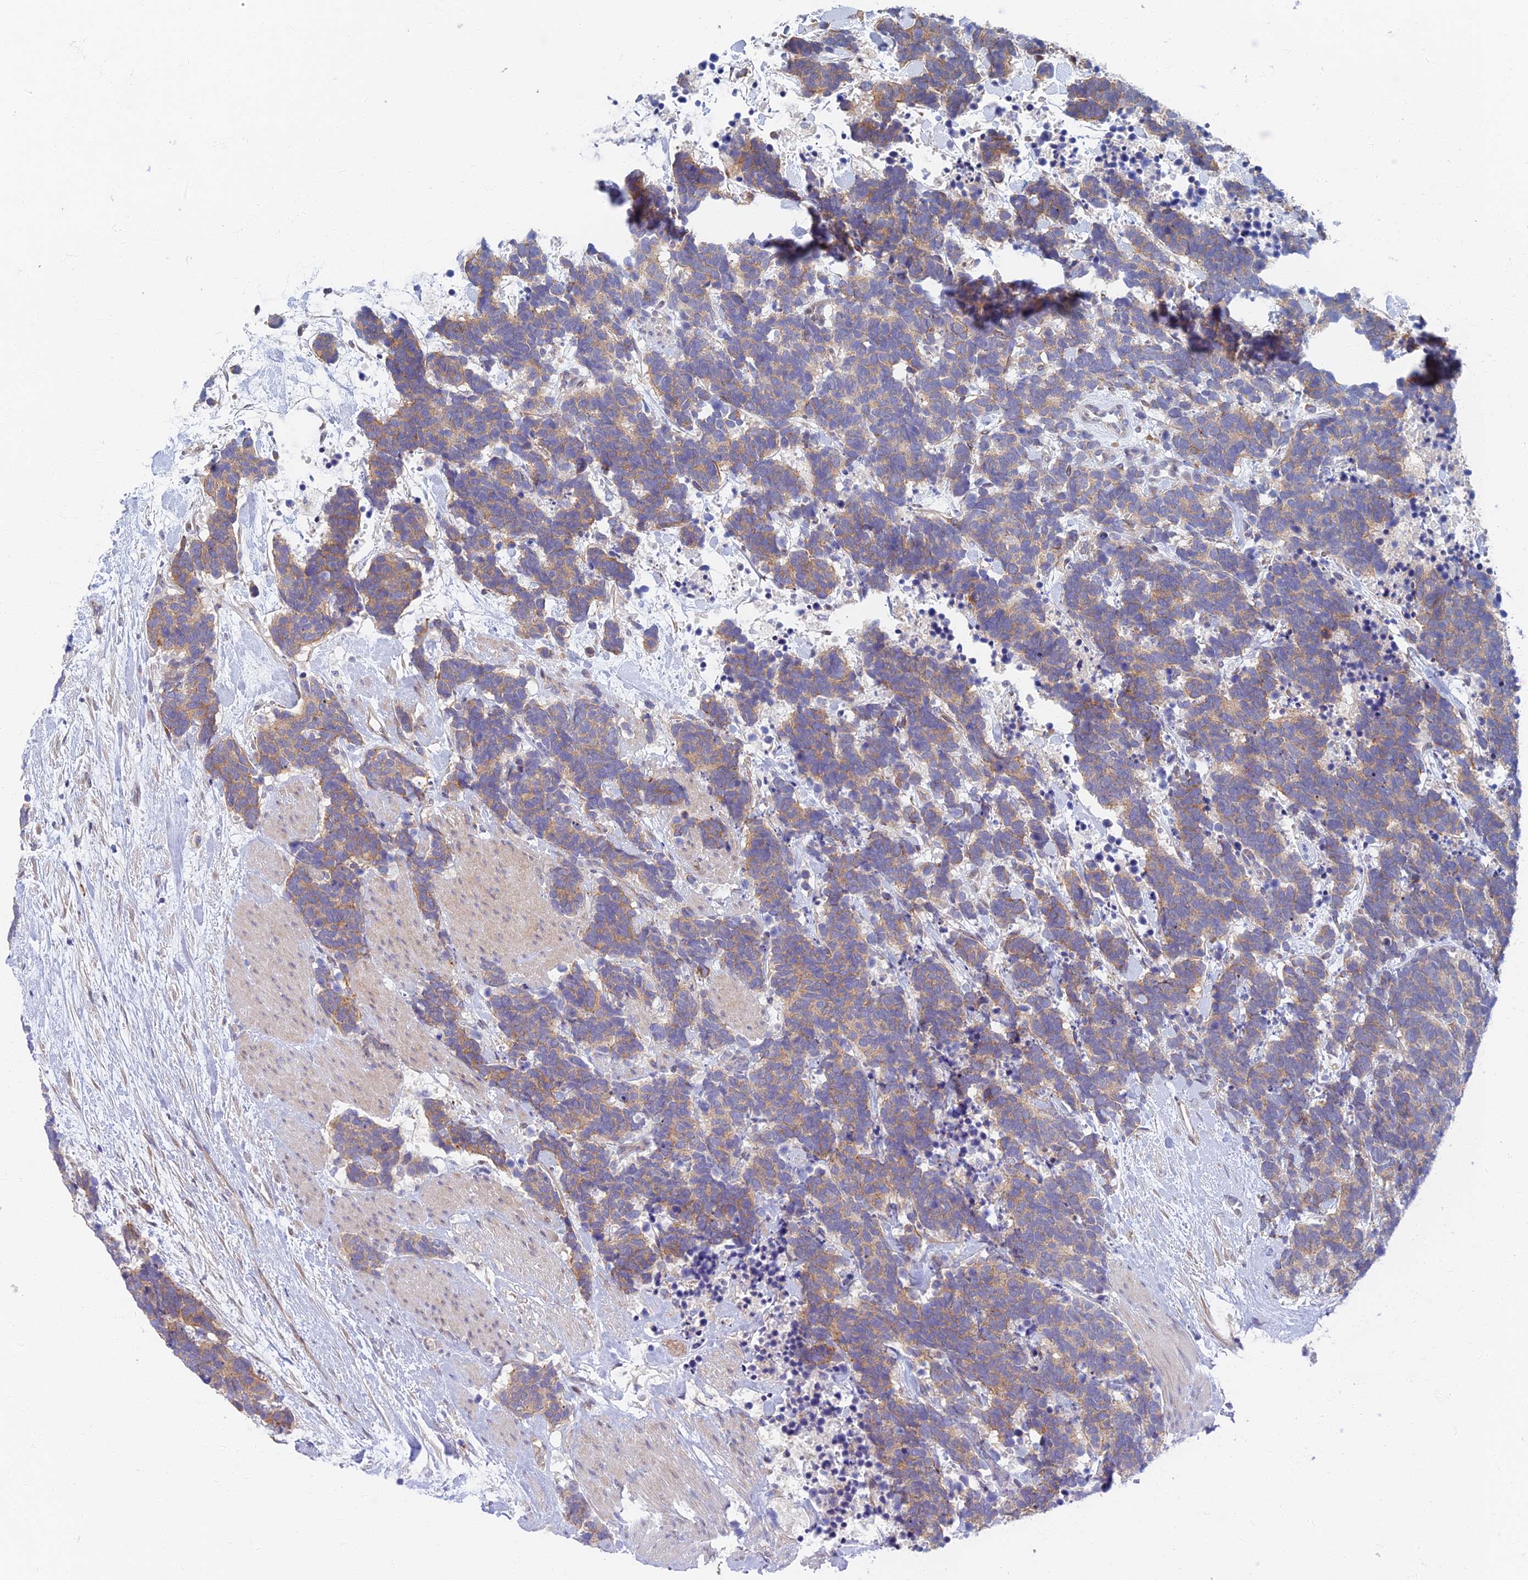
{"staining": {"intensity": "weak", "quantity": "25%-75%", "location": "cytoplasmic/membranous"}, "tissue": "carcinoid", "cell_type": "Tumor cells", "image_type": "cancer", "snomed": [{"axis": "morphology", "description": "Carcinoma, NOS"}, {"axis": "morphology", "description": "Carcinoid, malignant, NOS"}, {"axis": "topography", "description": "Prostate"}], "caption": "Protein staining of carcinoid tissue displays weak cytoplasmic/membranous expression in approximately 25%-75% of tumor cells.", "gene": "RHBDL2", "patient": {"sex": "male", "age": 57}}